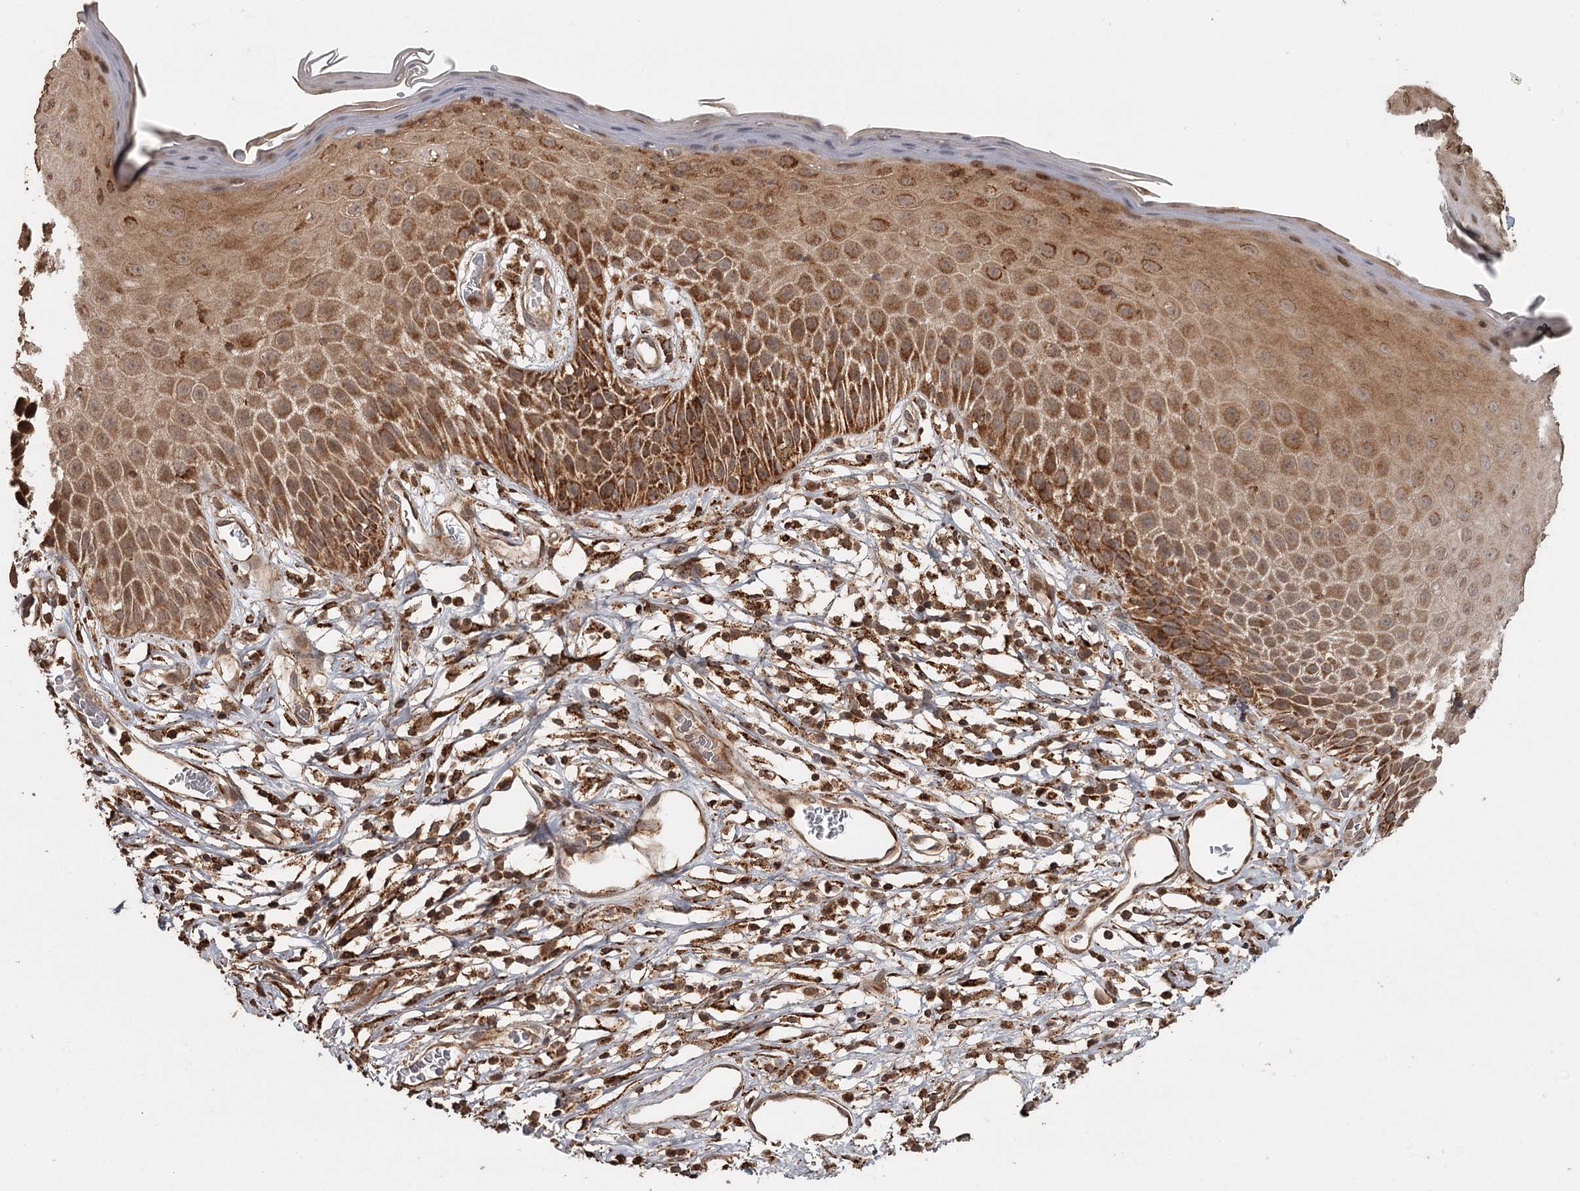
{"staining": {"intensity": "moderate", "quantity": ">75%", "location": "cytoplasmic/membranous"}, "tissue": "skin", "cell_type": "Epidermal cells", "image_type": "normal", "snomed": [{"axis": "morphology", "description": "Normal tissue, NOS"}, {"axis": "topography", "description": "Vulva"}], "caption": "Immunohistochemistry (DAB) staining of benign human skin demonstrates moderate cytoplasmic/membranous protein staining in about >75% of epidermal cells.", "gene": "FAXC", "patient": {"sex": "female", "age": 68}}